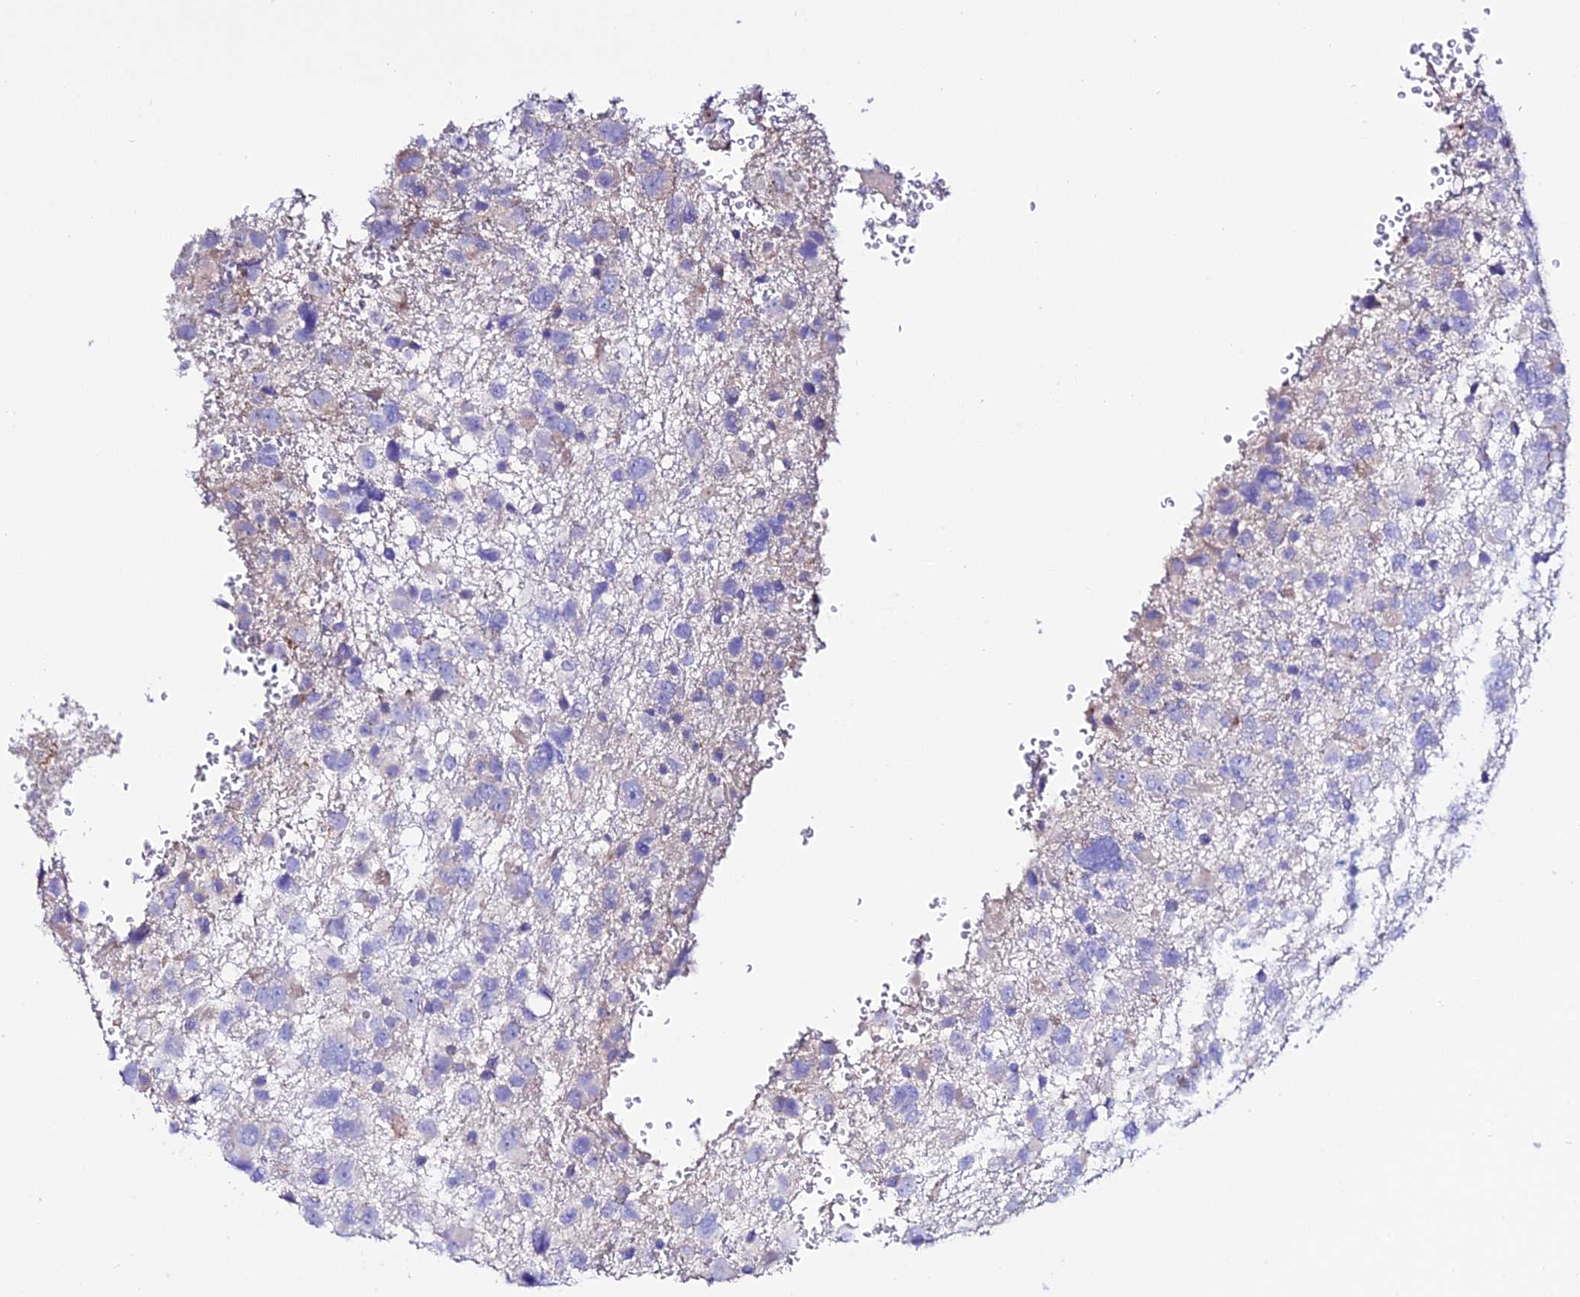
{"staining": {"intensity": "negative", "quantity": "none", "location": "none"}, "tissue": "glioma", "cell_type": "Tumor cells", "image_type": "cancer", "snomed": [{"axis": "morphology", "description": "Glioma, malignant, High grade"}, {"axis": "topography", "description": "Brain"}], "caption": "Histopathology image shows no protein positivity in tumor cells of glioma tissue.", "gene": "TMEM117", "patient": {"sex": "male", "age": 61}}